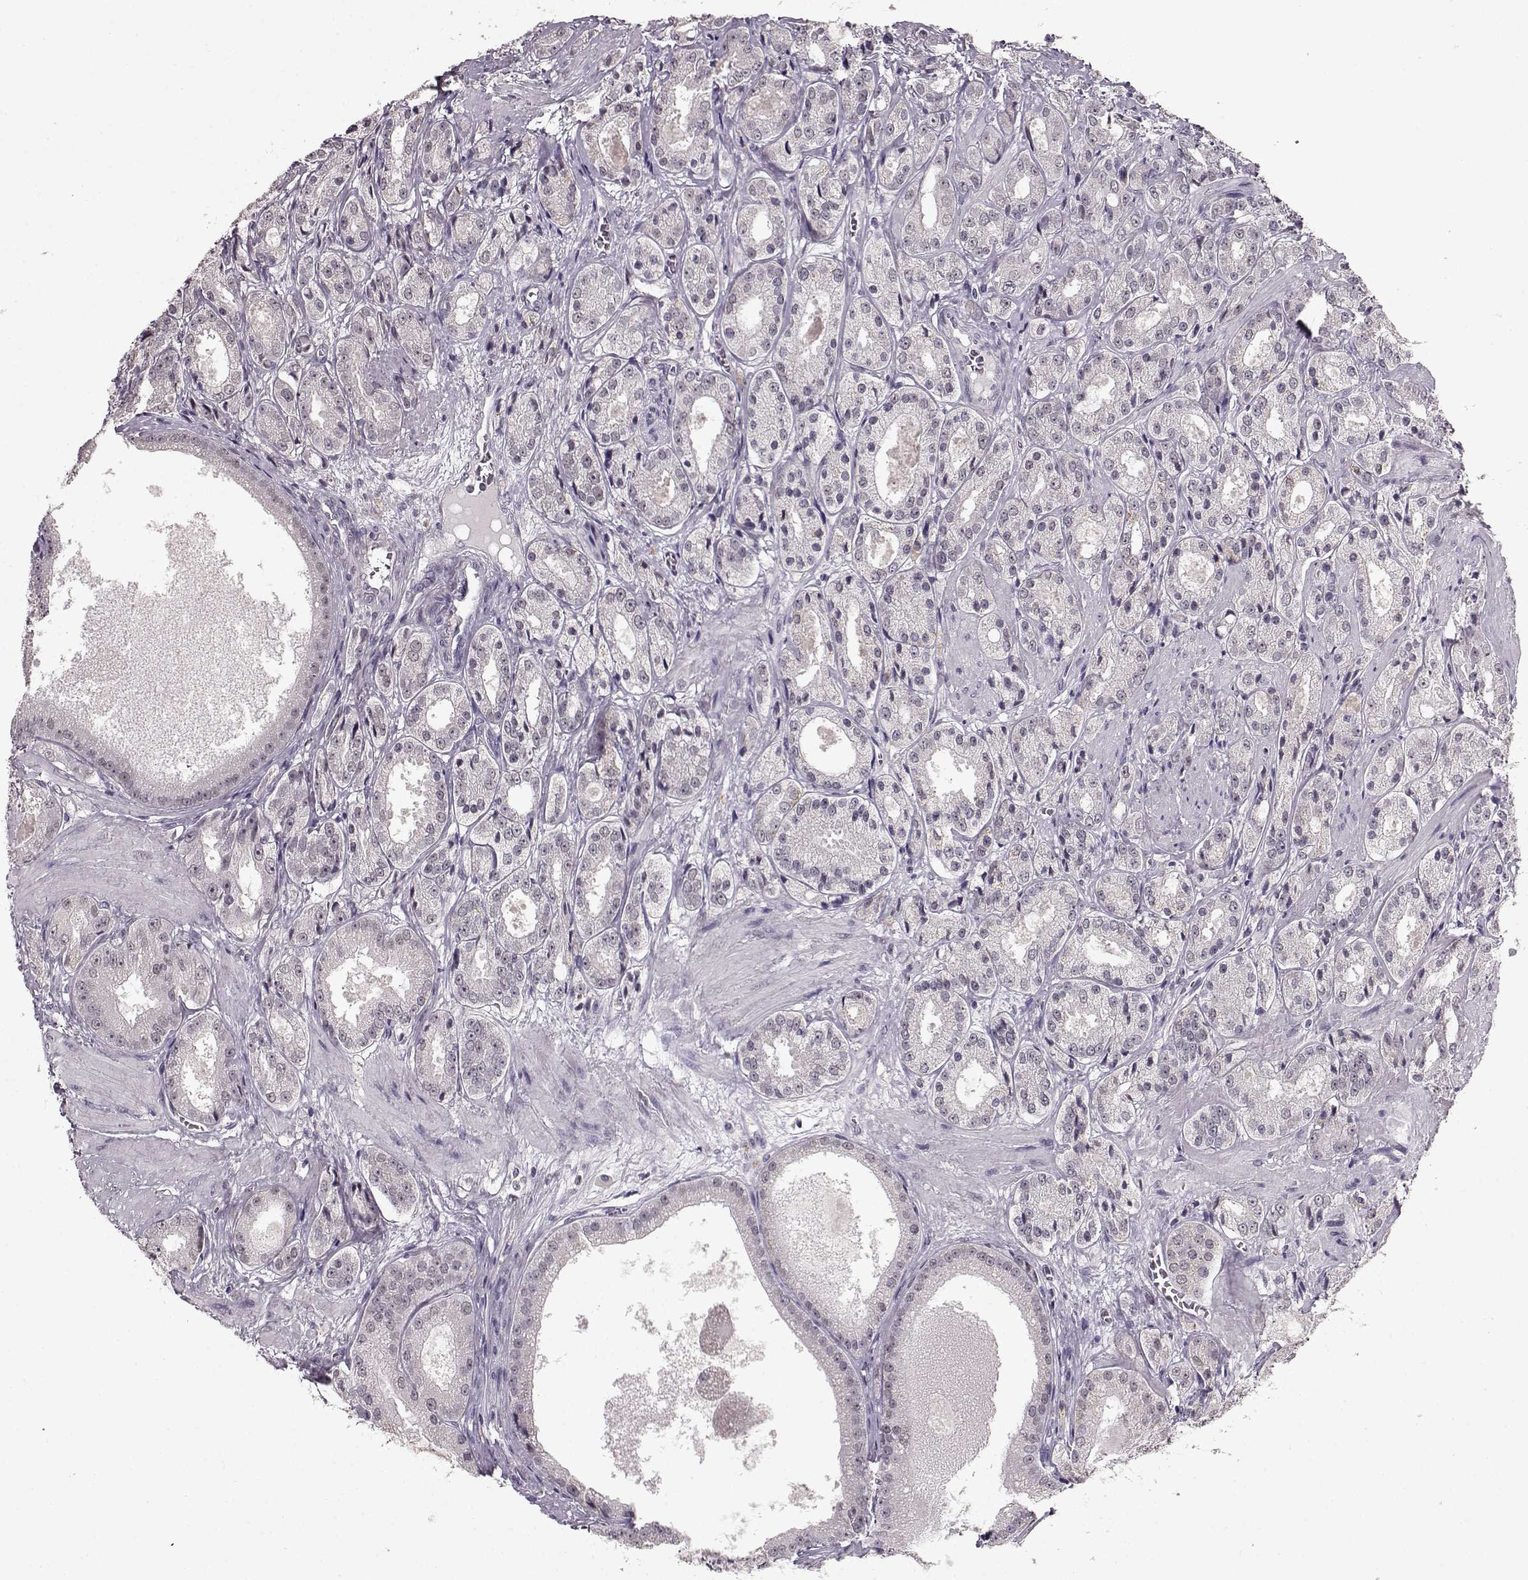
{"staining": {"intensity": "negative", "quantity": "none", "location": "none"}, "tissue": "prostate cancer", "cell_type": "Tumor cells", "image_type": "cancer", "snomed": [{"axis": "morphology", "description": "Adenocarcinoma, High grade"}, {"axis": "topography", "description": "Prostate"}], "caption": "DAB immunohistochemical staining of human prostate adenocarcinoma (high-grade) demonstrates no significant staining in tumor cells.", "gene": "RP1L1", "patient": {"sex": "male", "age": 66}}